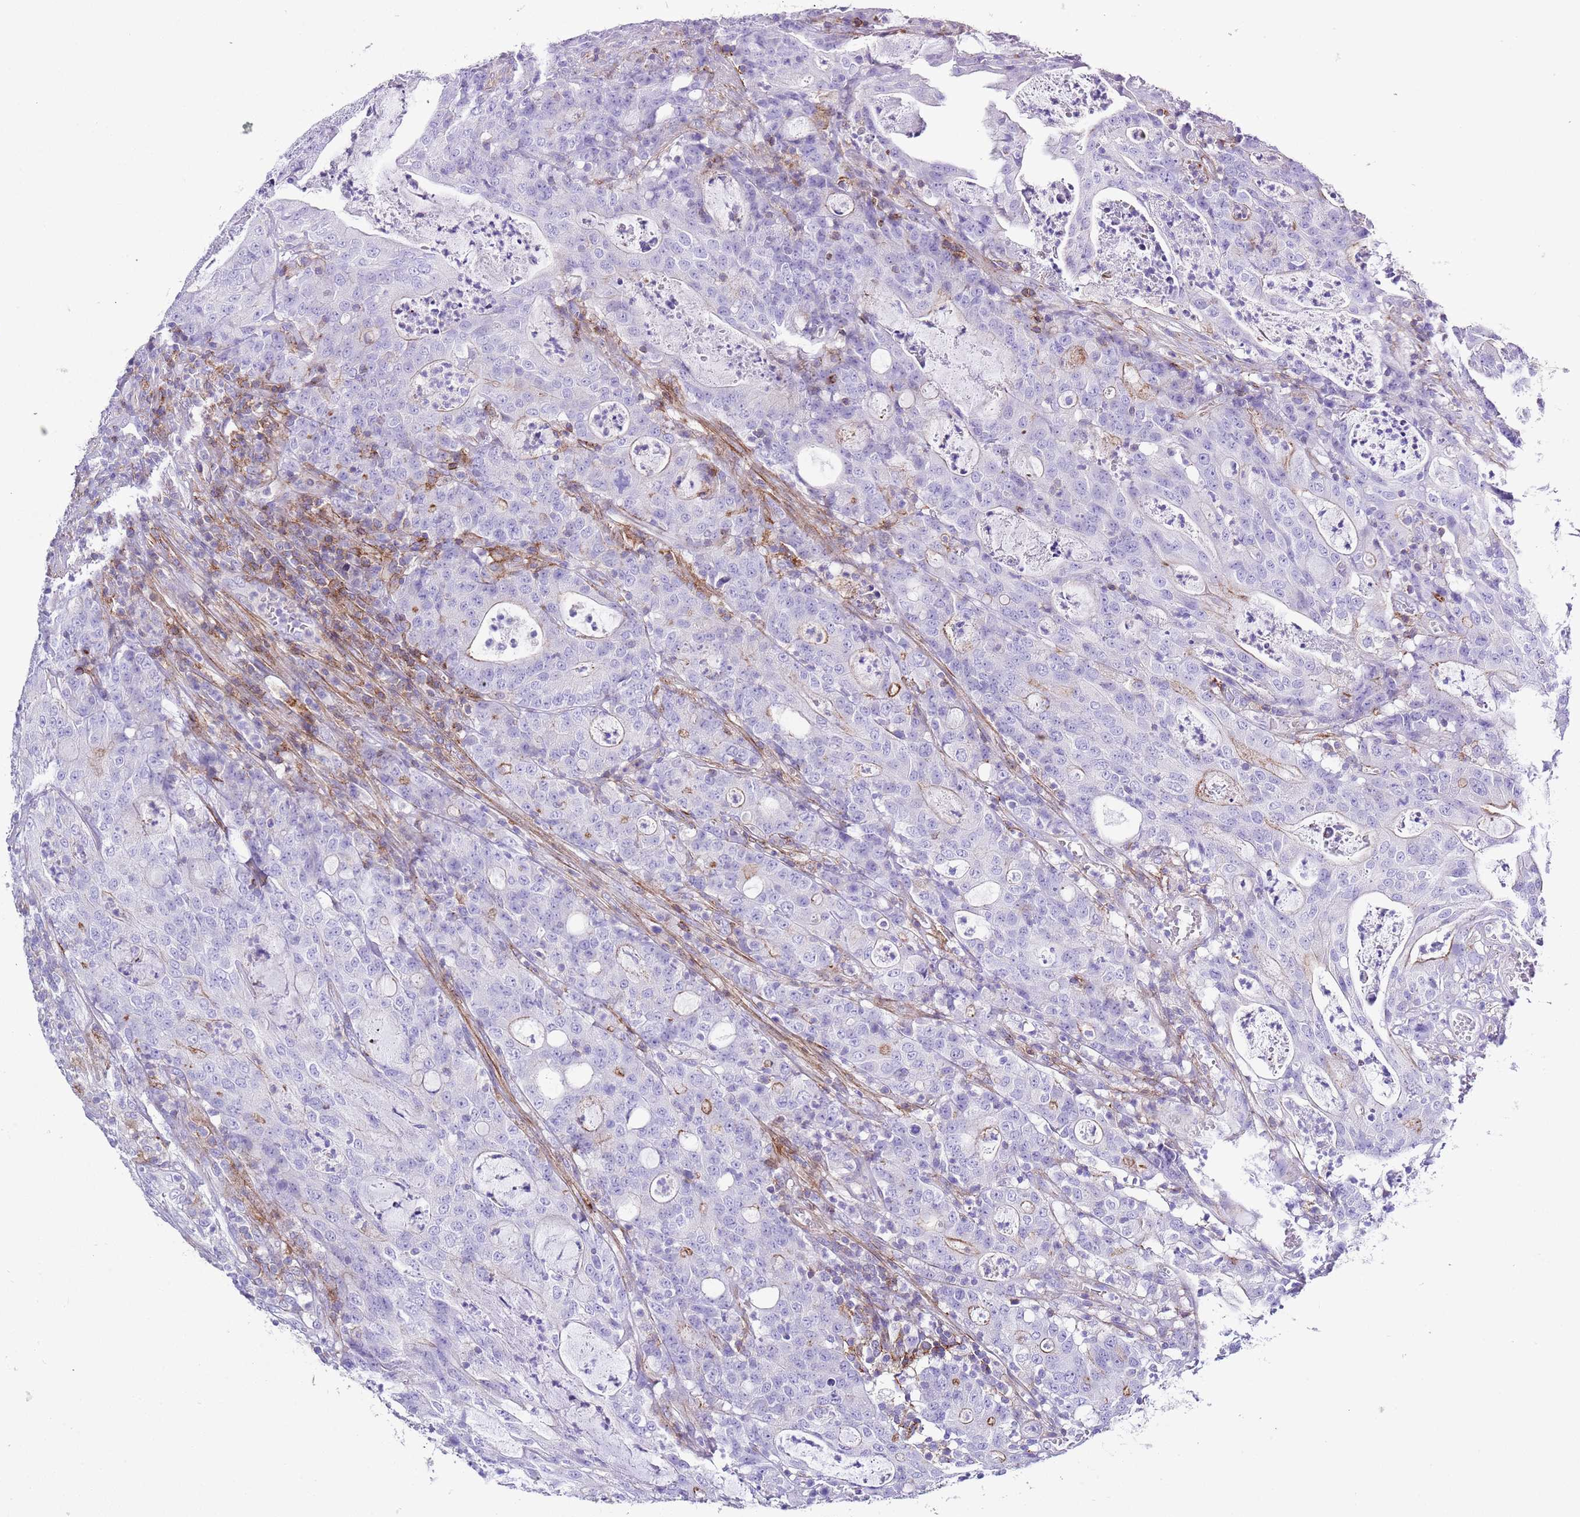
{"staining": {"intensity": "negative", "quantity": "none", "location": "none"}, "tissue": "colorectal cancer", "cell_type": "Tumor cells", "image_type": "cancer", "snomed": [{"axis": "morphology", "description": "Adenocarcinoma, NOS"}, {"axis": "topography", "description": "Colon"}], "caption": "Tumor cells are negative for brown protein staining in adenocarcinoma (colorectal).", "gene": "ALDH3A1", "patient": {"sex": "male", "age": 83}}